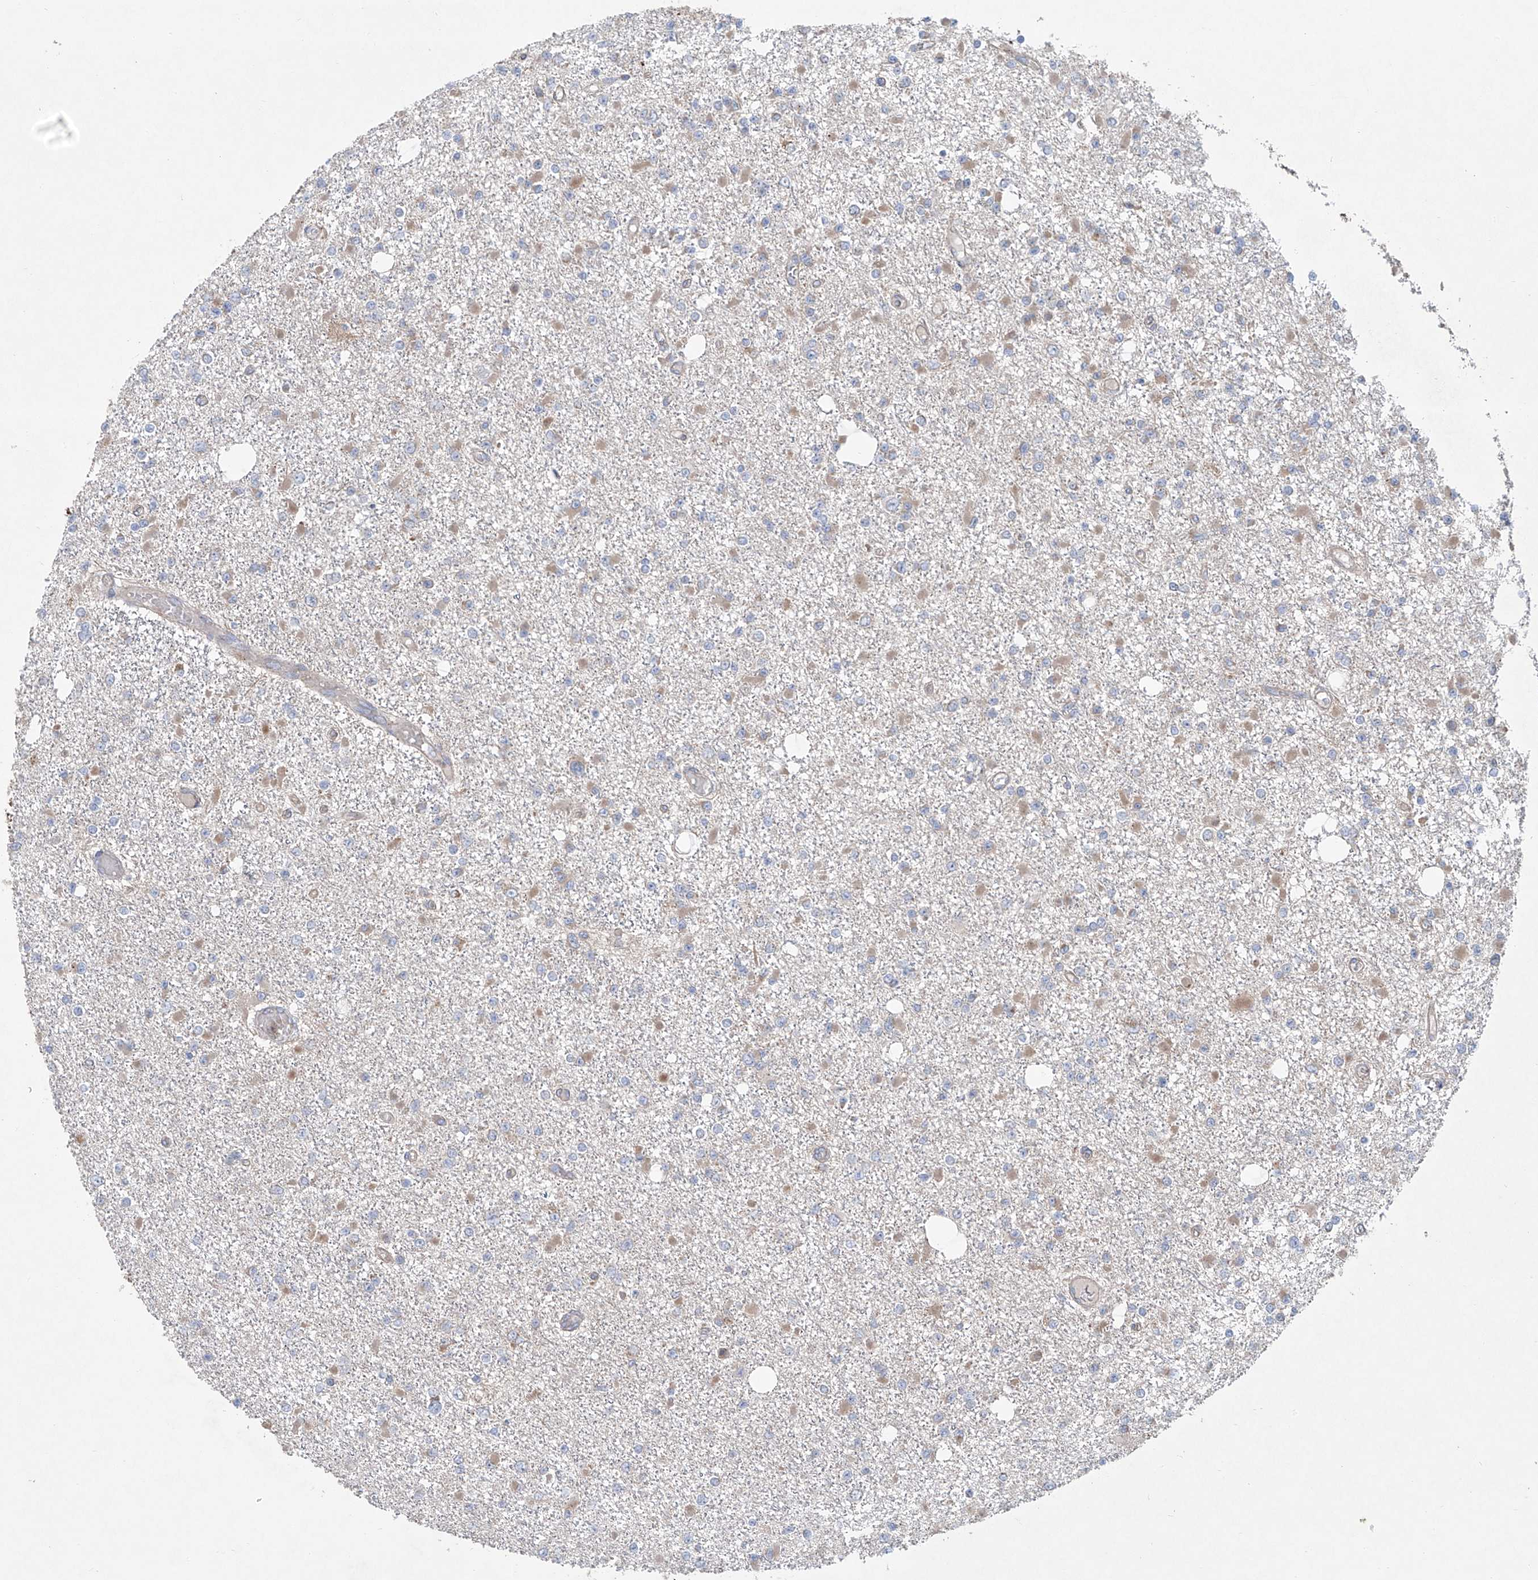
{"staining": {"intensity": "weak", "quantity": "<25%", "location": "cytoplasmic/membranous"}, "tissue": "glioma", "cell_type": "Tumor cells", "image_type": "cancer", "snomed": [{"axis": "morphology", "description": "Glioma, malignant, Low grade"}, {"axis": "topography", "description": "Brain"}], "caption": "This is an immunohistochemistry photomicrograph of human glioma. There is no positivity in tumor cells.", "gene": "KLC4", "patient": {"sex": "female", "age": 22}}